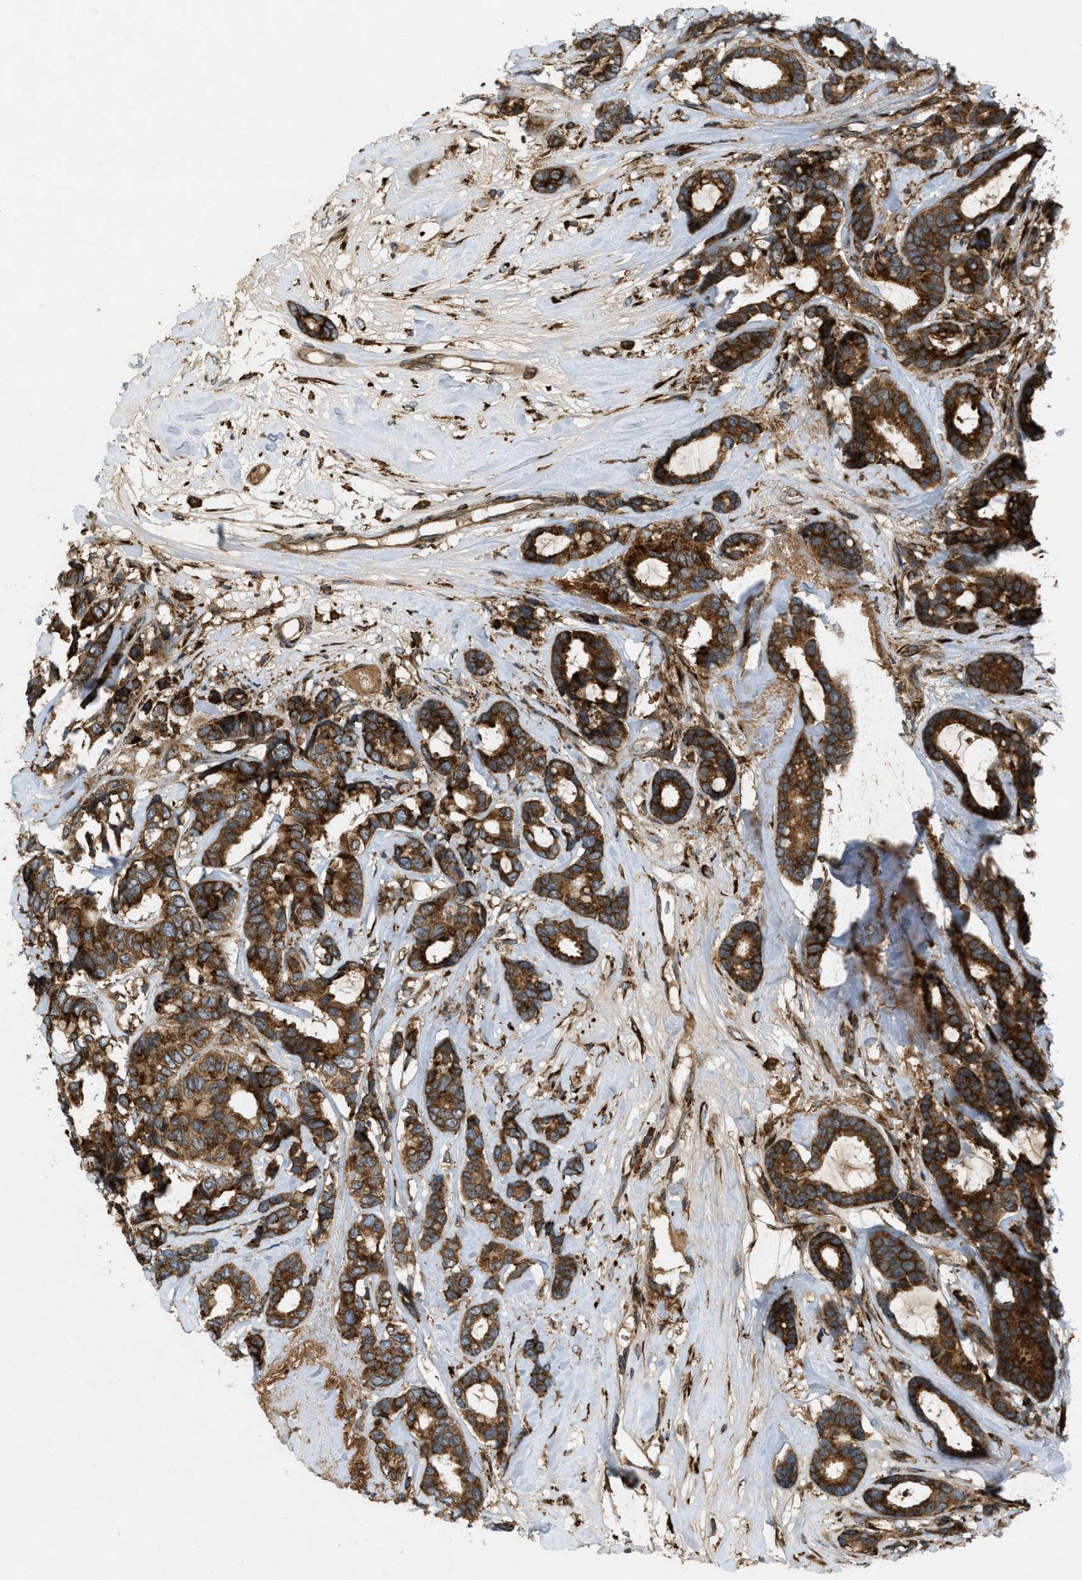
{"staining": {"intensity": "strong", "quantity": ">75%", "location": "cytoplasmic/membranous"}, "tissue": "breast cancer", "cell_type": "Tumor cells", "image_type": "cancer", "snomed": [{"axis": "morphology", "description": "Duct carcinoma"}, {"axis": "topography", "description": "Breast"}], "caption": "A photomicrograph of breast cancer (infiltrating ductal carcinoma) stained for a protein displays strong cytoplasmic/membranous brown staining in tumor cells. (DAB (3,3'-diaminobenzidine) IHC with brightfield microscopy, high magnification).", "gene": "PCDH18", "patient": {"sex": "female", "age": 87}}